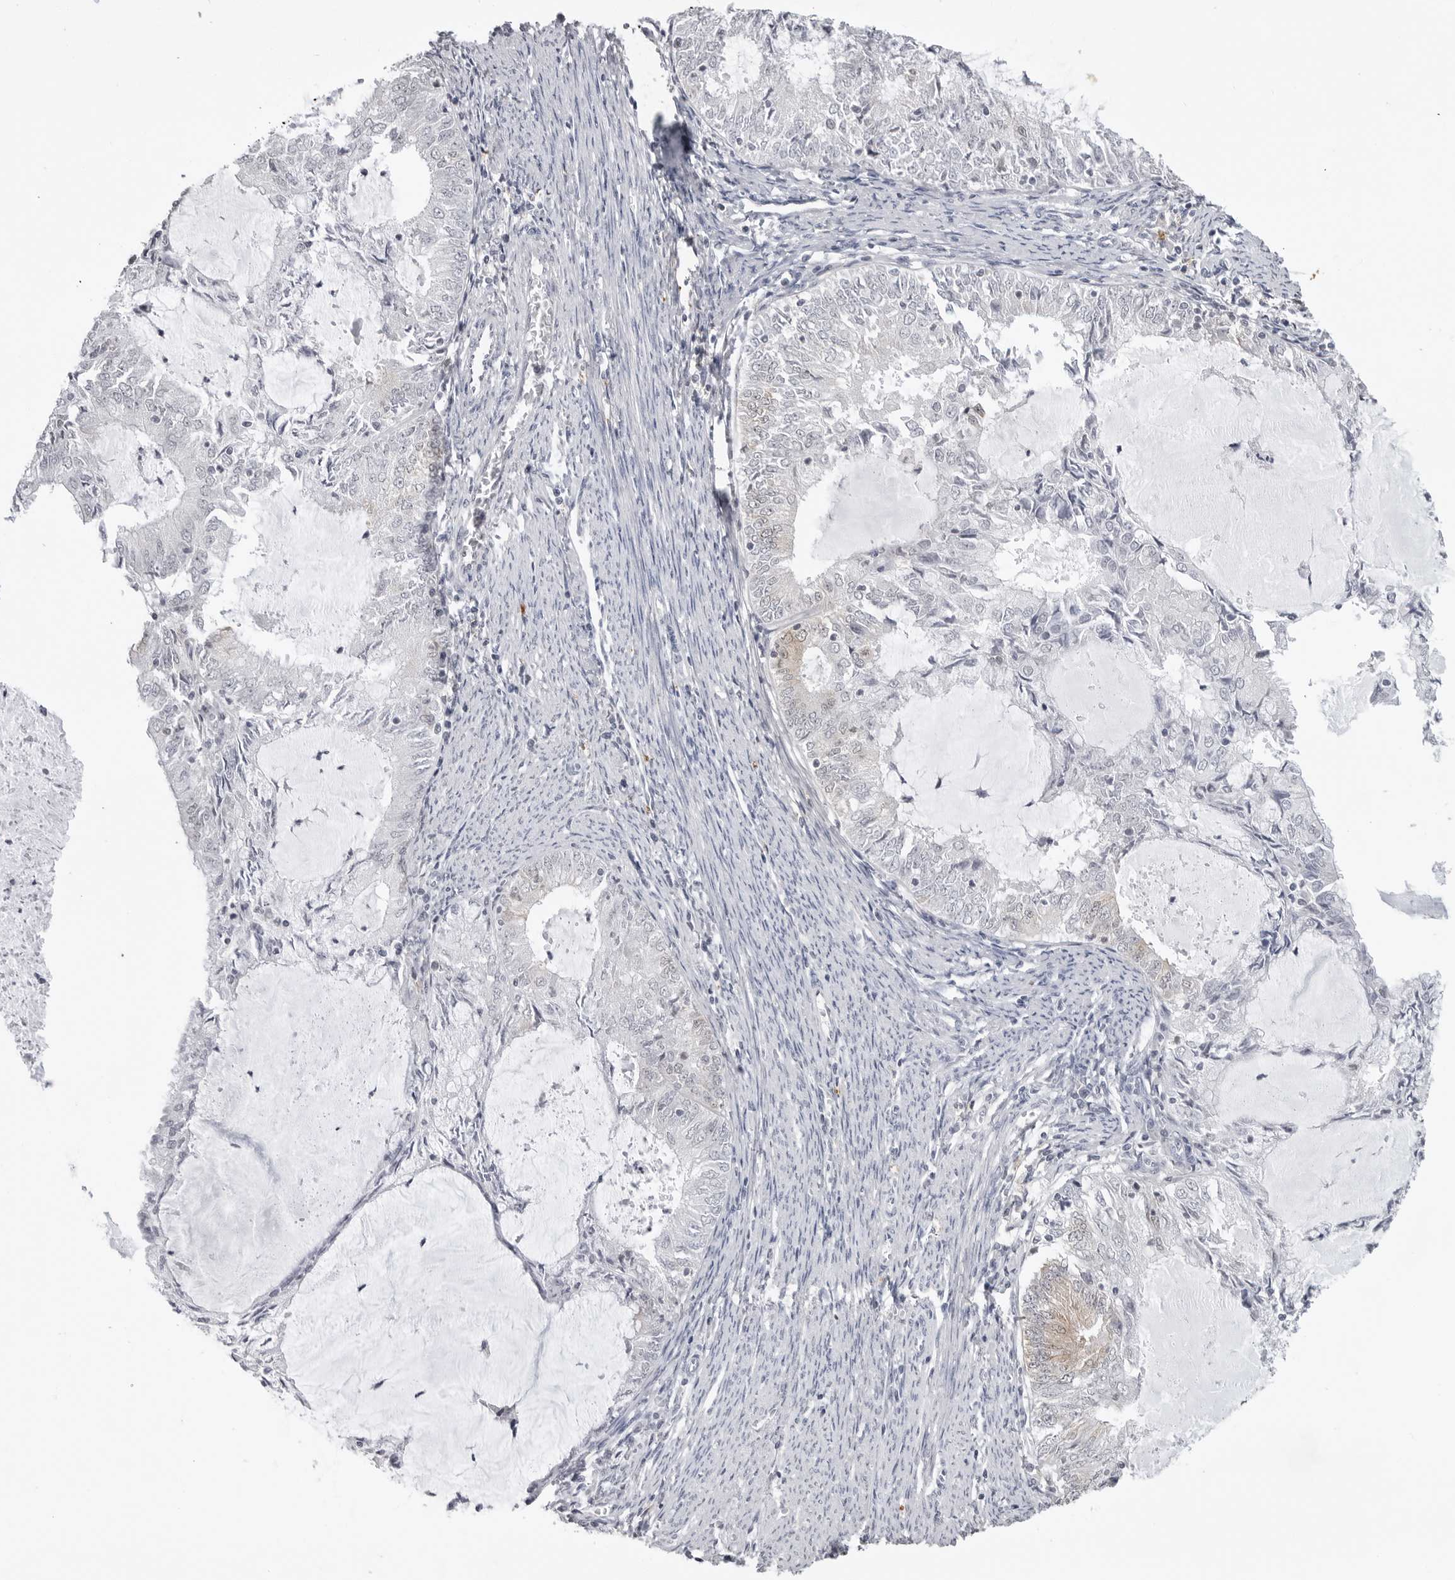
{"staining": {"intensity": "negative", "quantity": "none", "location": "none"}, "tissue": "endometrial cancer", "cell_type": "Tumor cells", "image_type": "cancer", "snomed": [{"axis": "morphology", "description": "Adenocarcinoma, NOS"}, {"axis": "topography", "description": "Endometrium"}], "caption": "A micrograph of human endometrial adenocarcinoma is negative for staining in tumor cells.", "gene": "RRM1", "patient": {"sex": "female", "age": 57}}